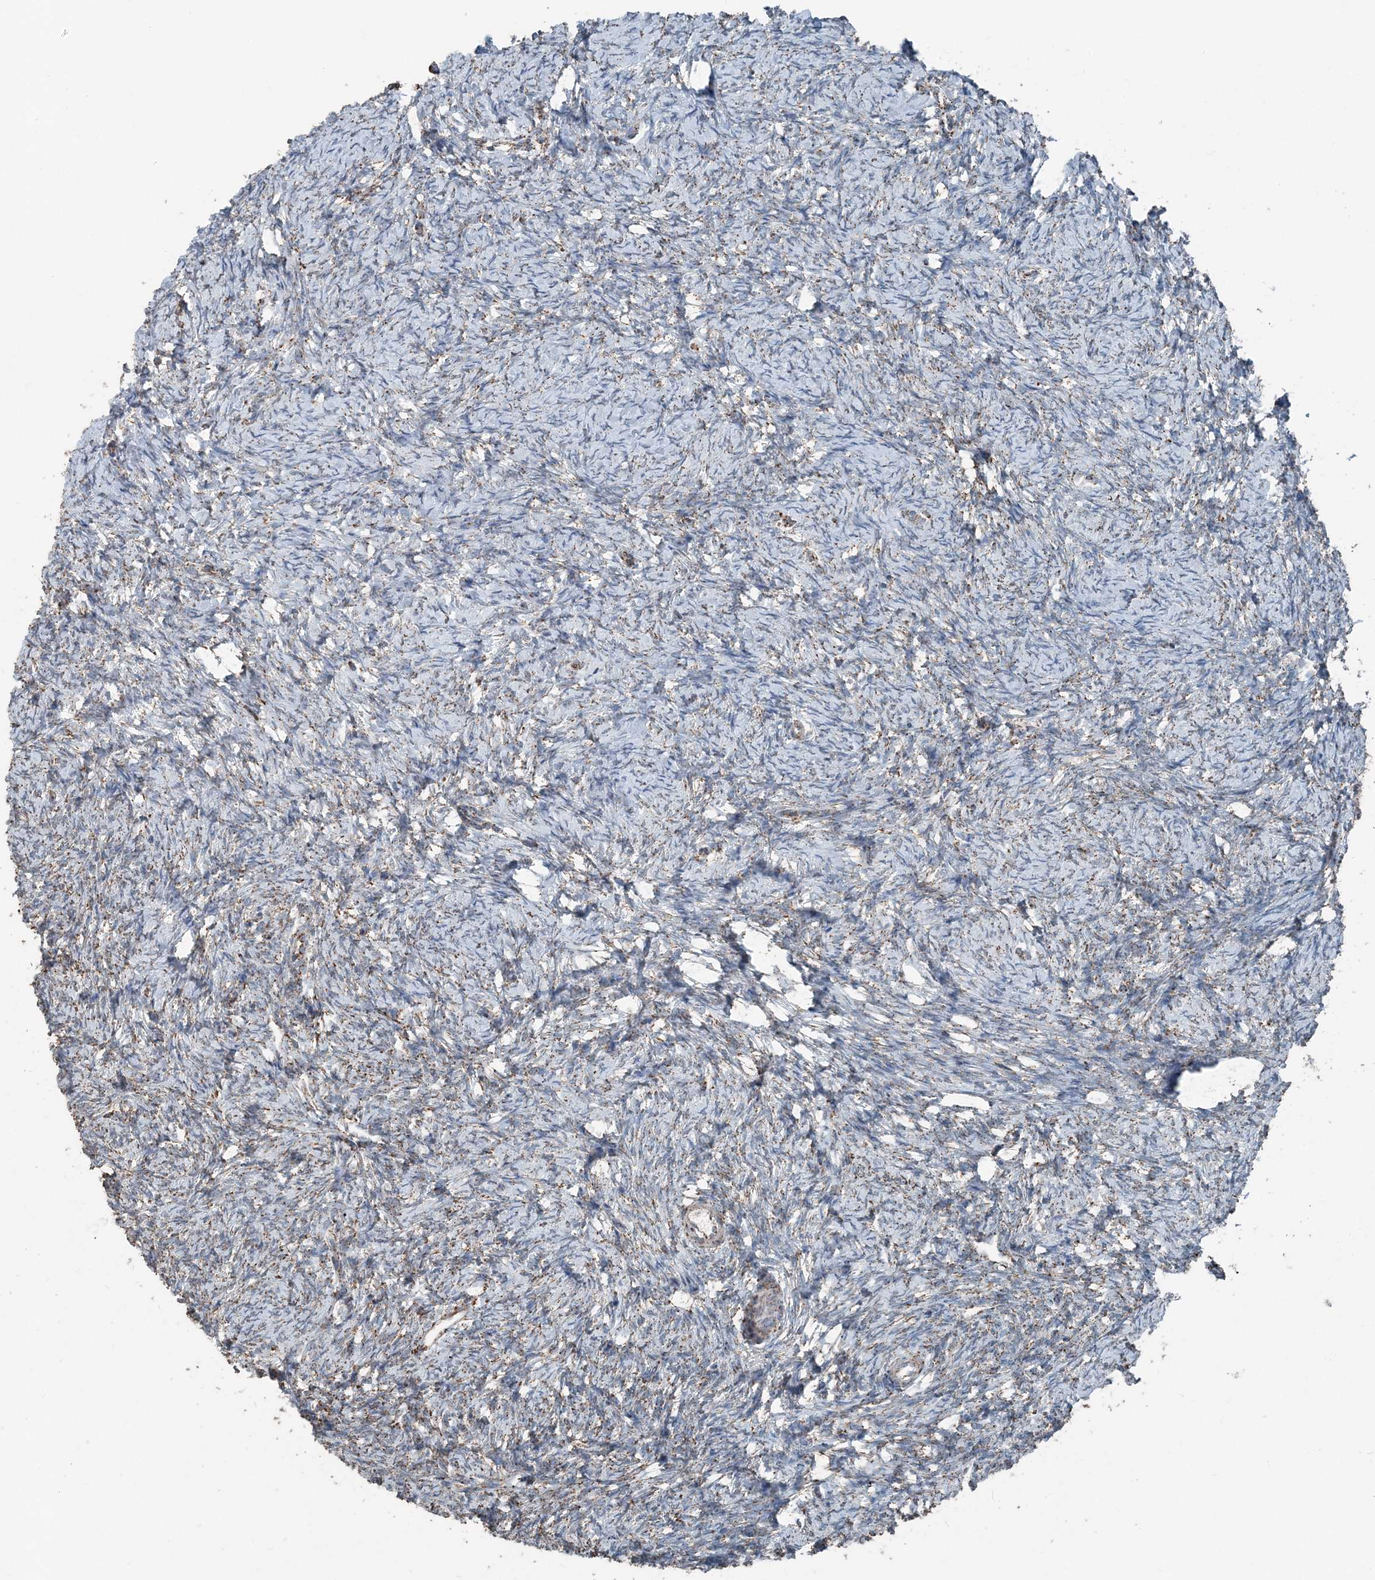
{"staining": {"intensity": "strong", "quantity": ">75%", "location": "cytoplasmic/membranous"}, "tissue": "ovary", "cell_type": "Follicle cells", "image_type": "normal", "snomed": [{"axis": "morphology", "description": "Normal tissue, NOS"}, {"axis": "morphology", "description": "Cyst, NOS"}, {"axis": "topography", "description": "Ovary"}], "caption": "About >75% of follicle cells in benign ovary display strong cytoplasmic/membranous protein staining as visualized by brown immunohistochemical staining.", "gene": "SUCLG1", "patient": {"sex": "female", "age": 33}}